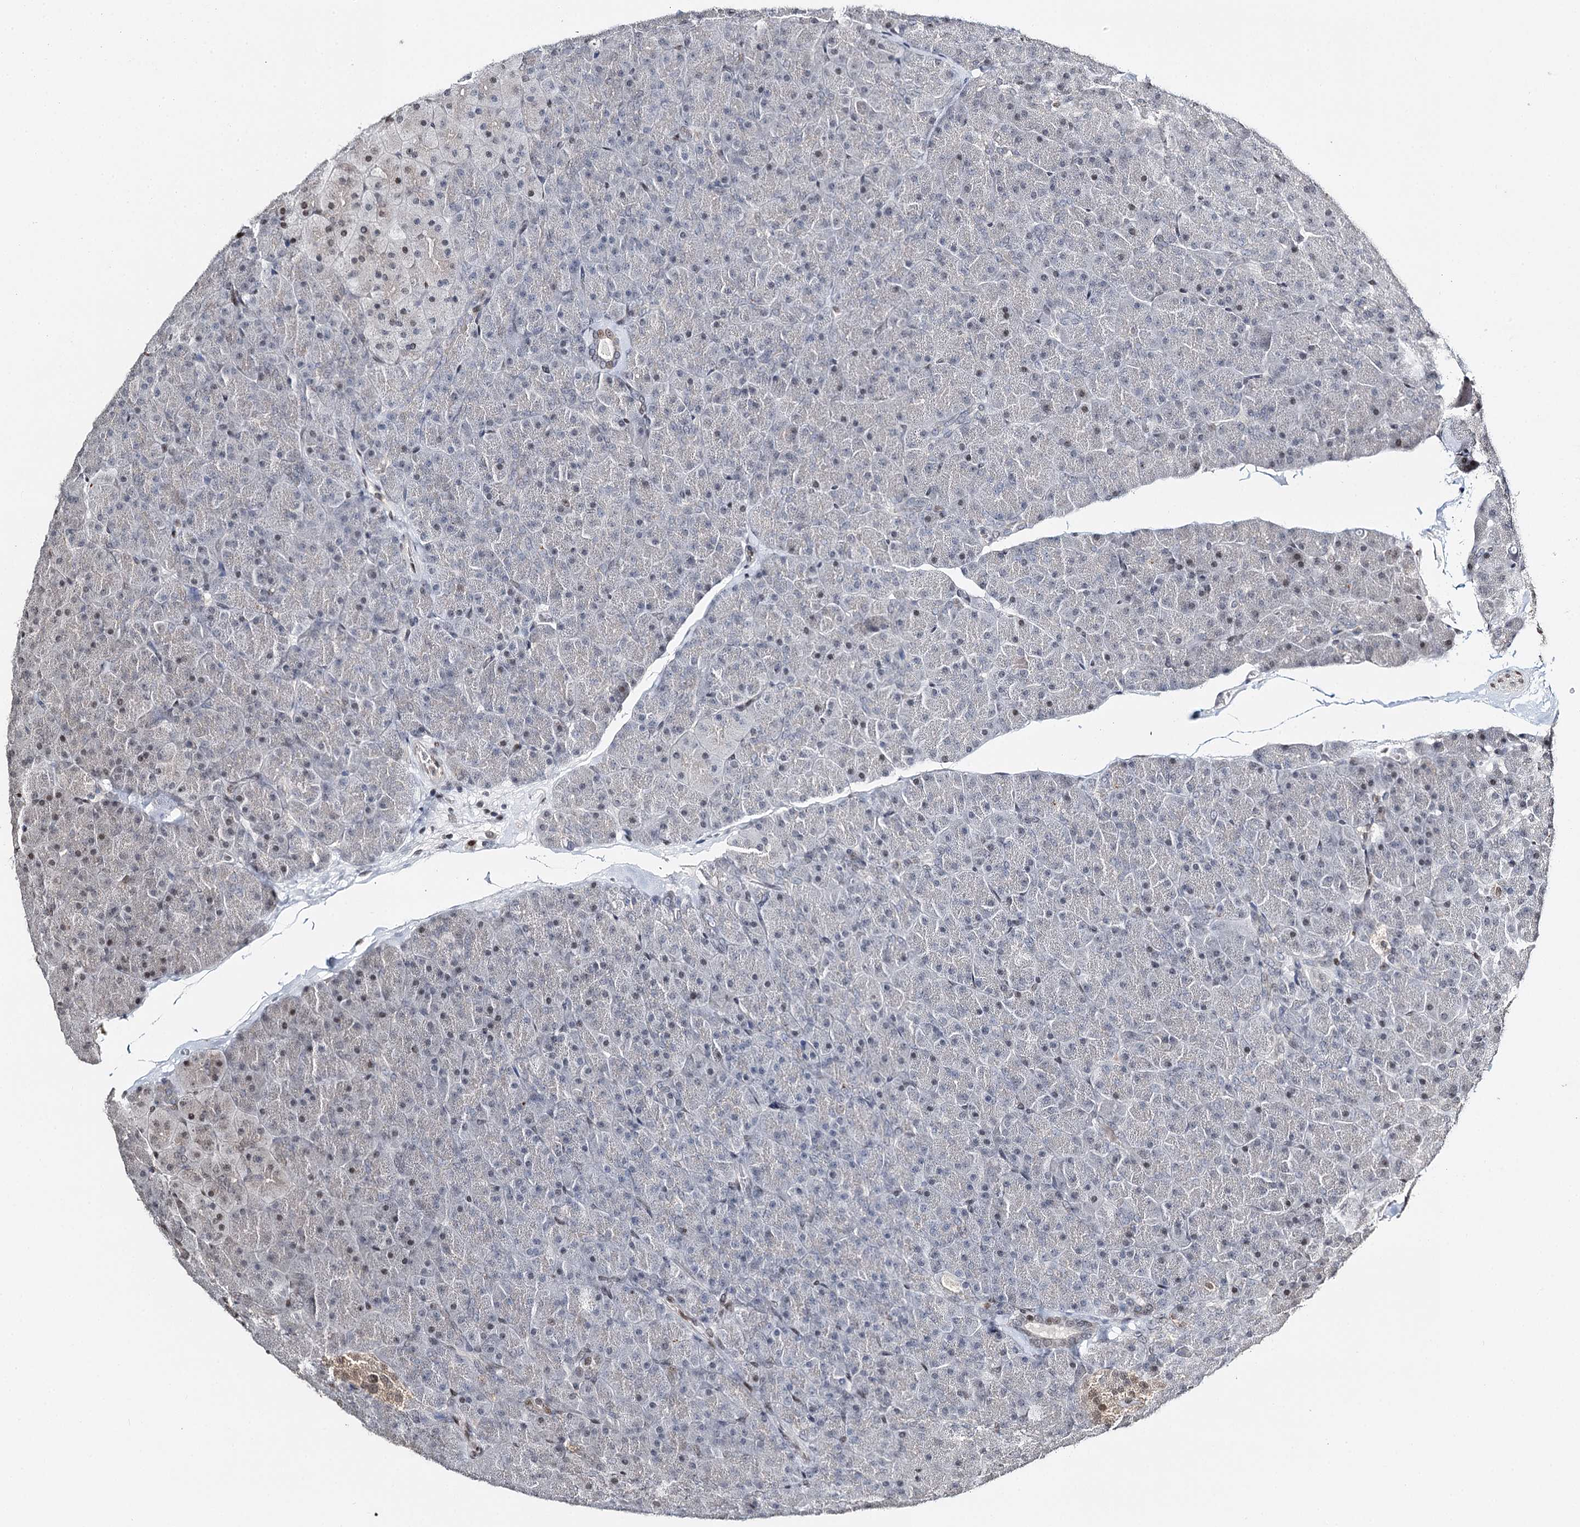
{"staining": {"intensity": "moderate", "quantity": "25%-75%", "location": "nuclear"}, "tissue": "pancreas", "cell_type": "Exocrine glandular cells", "image_type": "normal", "snomed": [{"axis": "morphology", "description": "Normal tissue, NOS"}, {"axis": "topography", "description": "Pancreas"}], "caption": "The photomicrograph shows immunohistochemical staining of unremarkable pancreas. There is moderate nuclear expression is seen in about 25%-75% of exocrine glandular cells.", "gene": "RPS27A", "patient": {"sex": "male", "age": 36}}